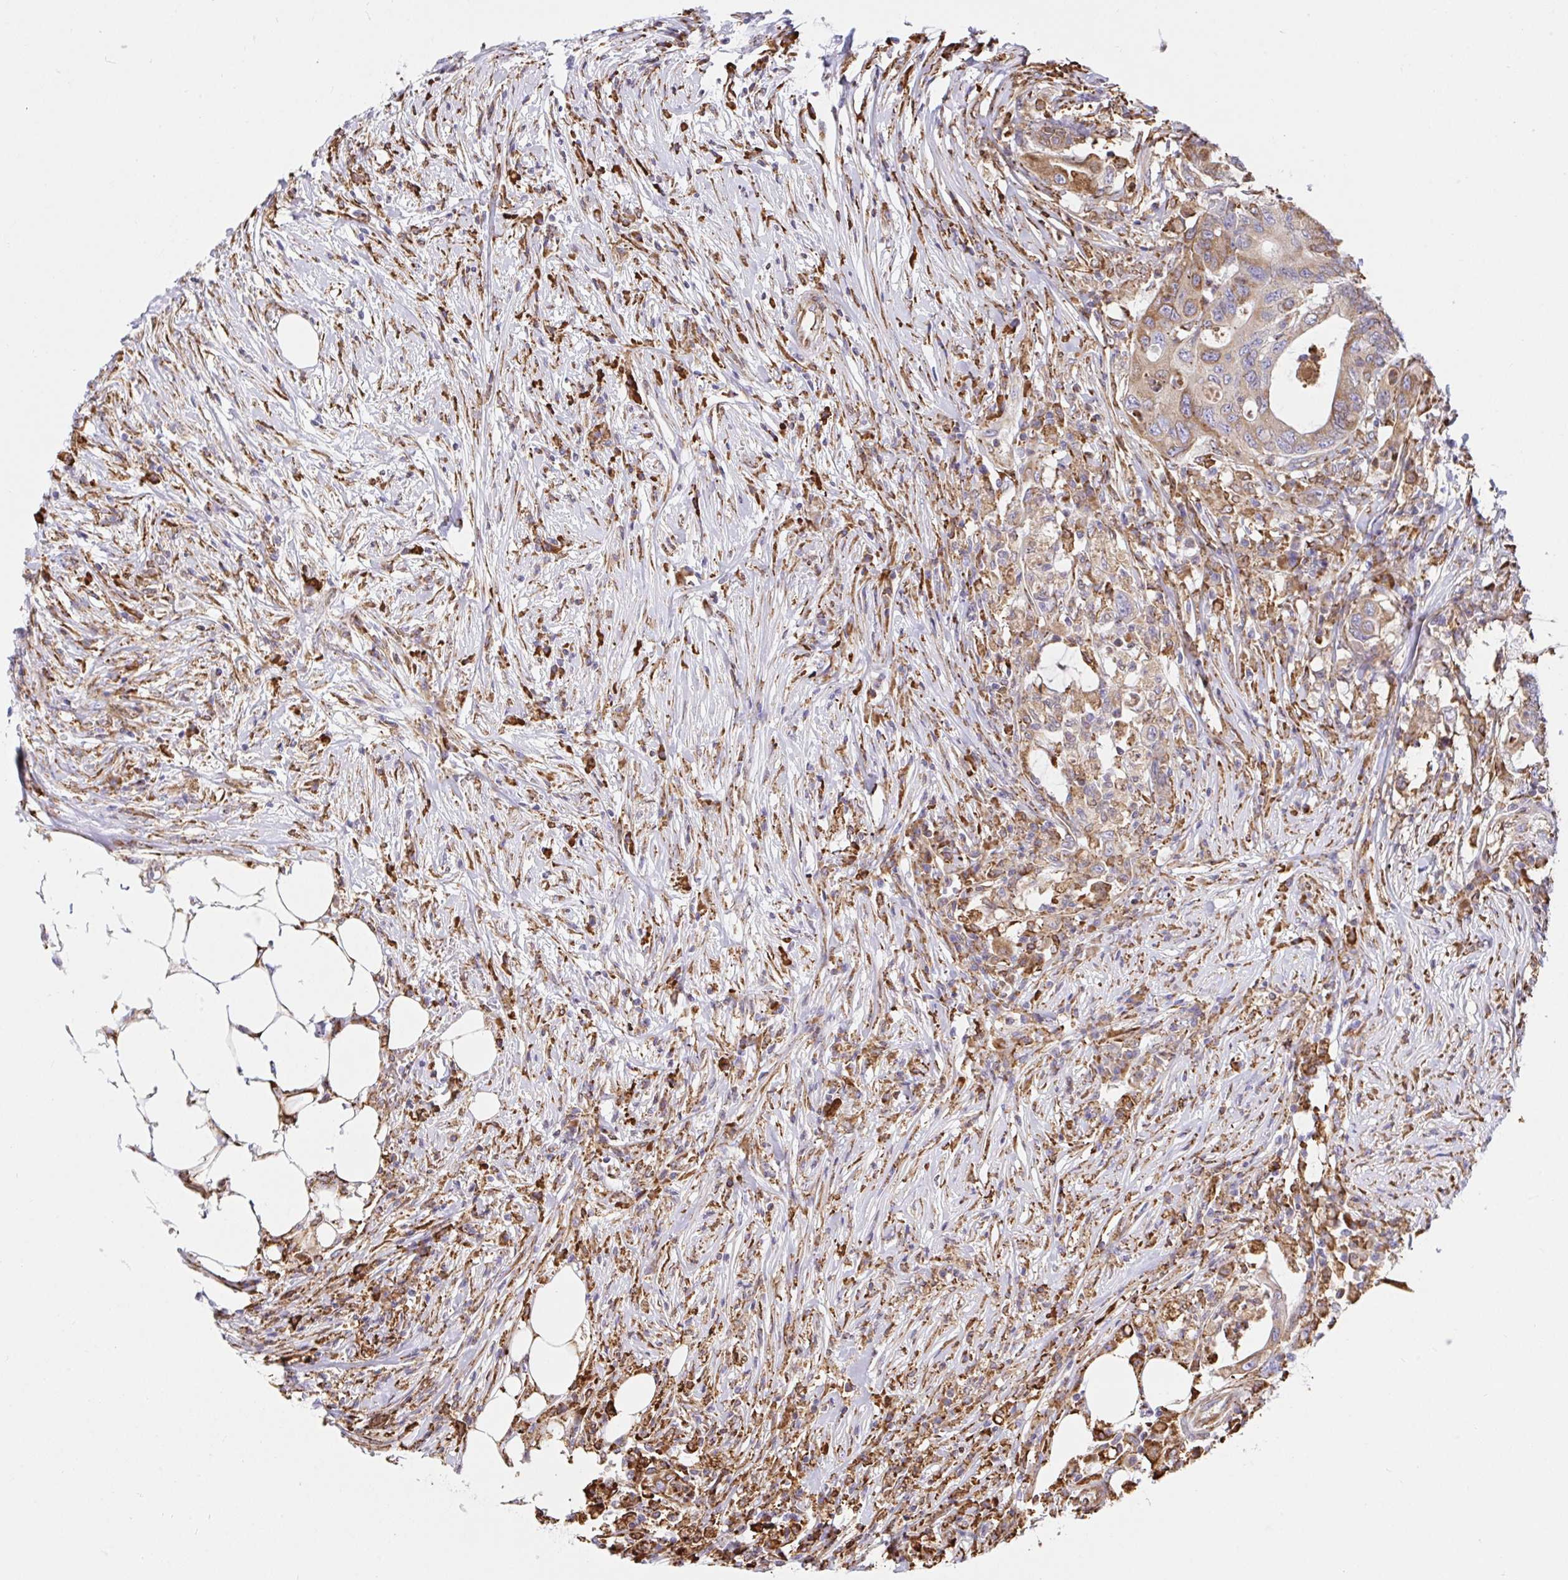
{"staining": {"intensity": "weak", "quantity": "<25%", "location": "cytoplasmic/membranous"}, "tissue": "colorectal cancer", "cell_type": "Tumor cells", "image_type": "cancer", "snomed": [{"axis": "morphology", "description": "Adenocarcinoma, NOS"}, {"axis": "topography", "description": "Colon"}], "caption": "Protein analysis of adenocarcinoma (colorectal) exhibits no significant staining in tumor cells. The staining is performed using DAB brown chromogen with nuclei counter-stained in using hematoxylin.", "gene": "CLGN", "patient": {"sex": "male", "age": 71}}